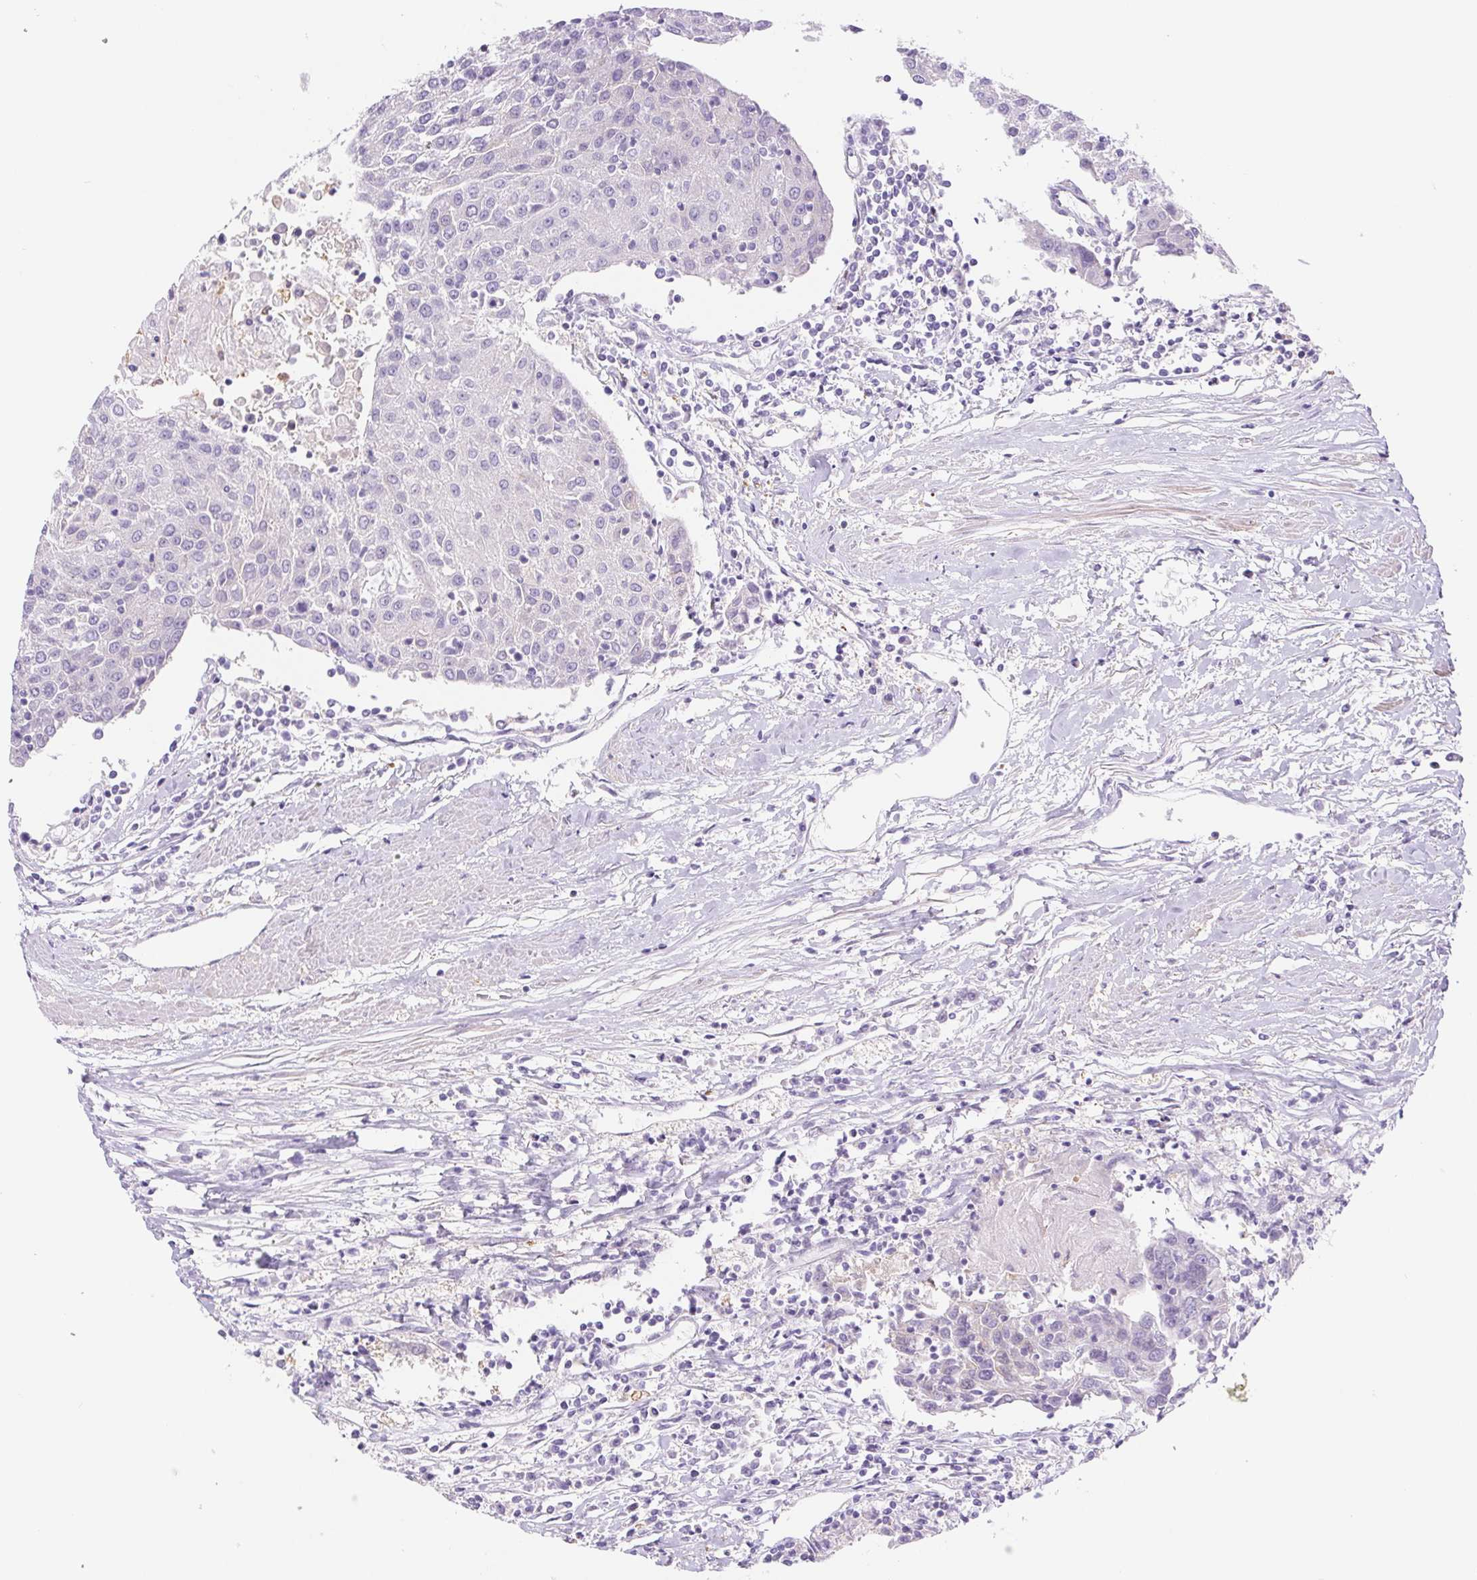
{"staining": {"intensity": "negative", "quantity": "none", "location": "none"}, "tissue": "urothelial cancer", "cell_type": "Tumor cells", "image_type": "cancer", "snomed": [{"axis": "morphology", "description": "Urothelial carcinoma, High grade"}, {"axis": "topography", "description": "Urinary bladder"}], "caption": "Immunohistochemical staining of high-grade urothelial carcinoma shows no significant positivity in tumor cells.", "gene": "DYNC2LI1", "patient": {"sex": "female", "age": 85}}